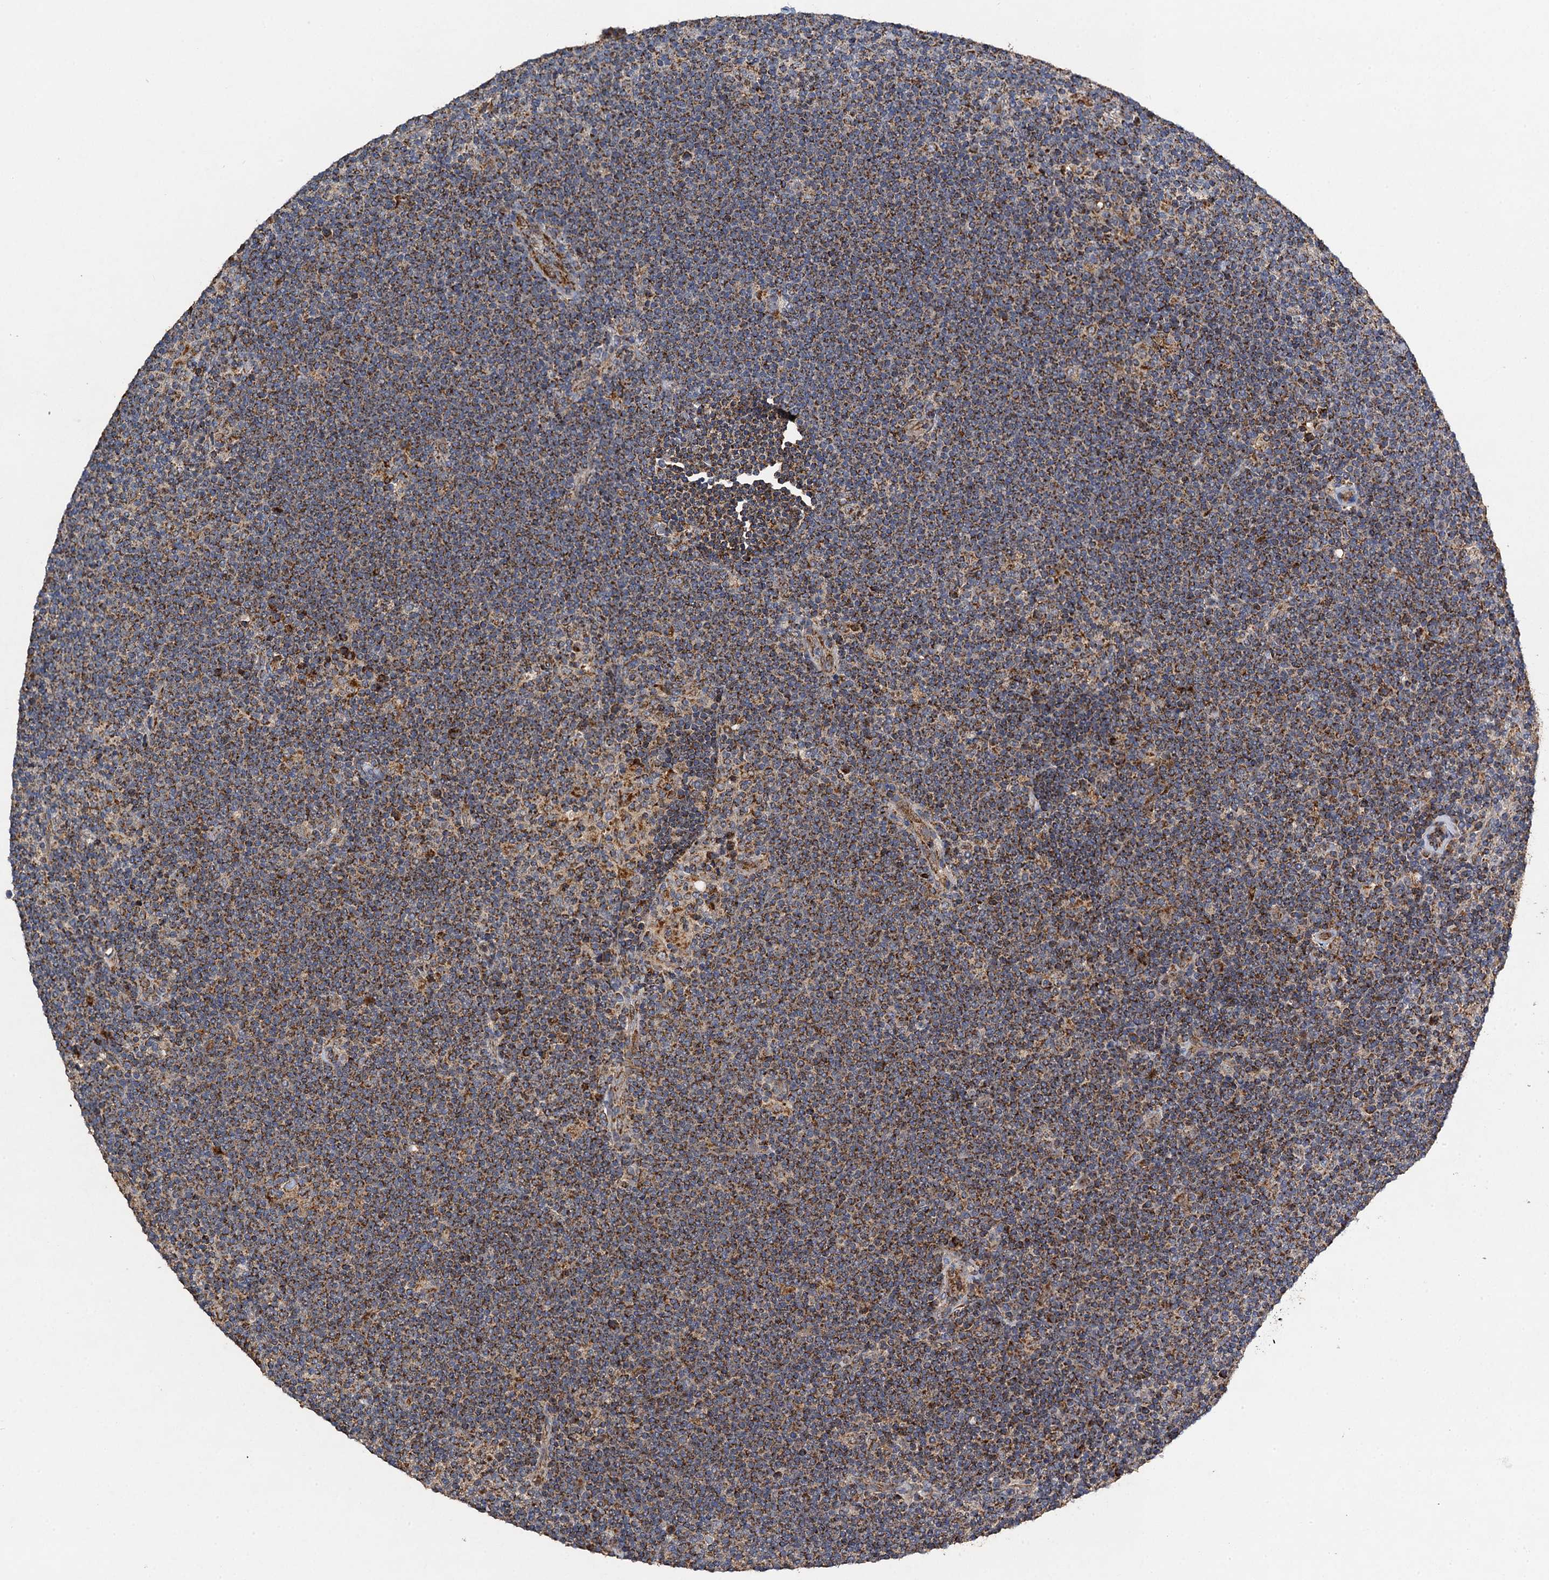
{"staining": {"intensity": "weak", "quantity": "<25%", "location": "cytoplasmic/membranous"}, "tissue": "lymphoma", "cell_type": "Tumor cells", "image_type": "cancer", "snomed": [{"axis": "morphology", "description": "Hodgkin's disease, NOS"}, {"axis": "topography", "description": "Lymph node"}], "caption": "An image of human Hodgkin's disease is negative for staining in tumor cells. The staining was performed using DAB to visualize the protein expression in brown, while the nuclei were stained in blue with hematoxylin (Magnification: 20x).", "gene": "NDUFA13", "patient": {"sex": "female", "age": 57}}